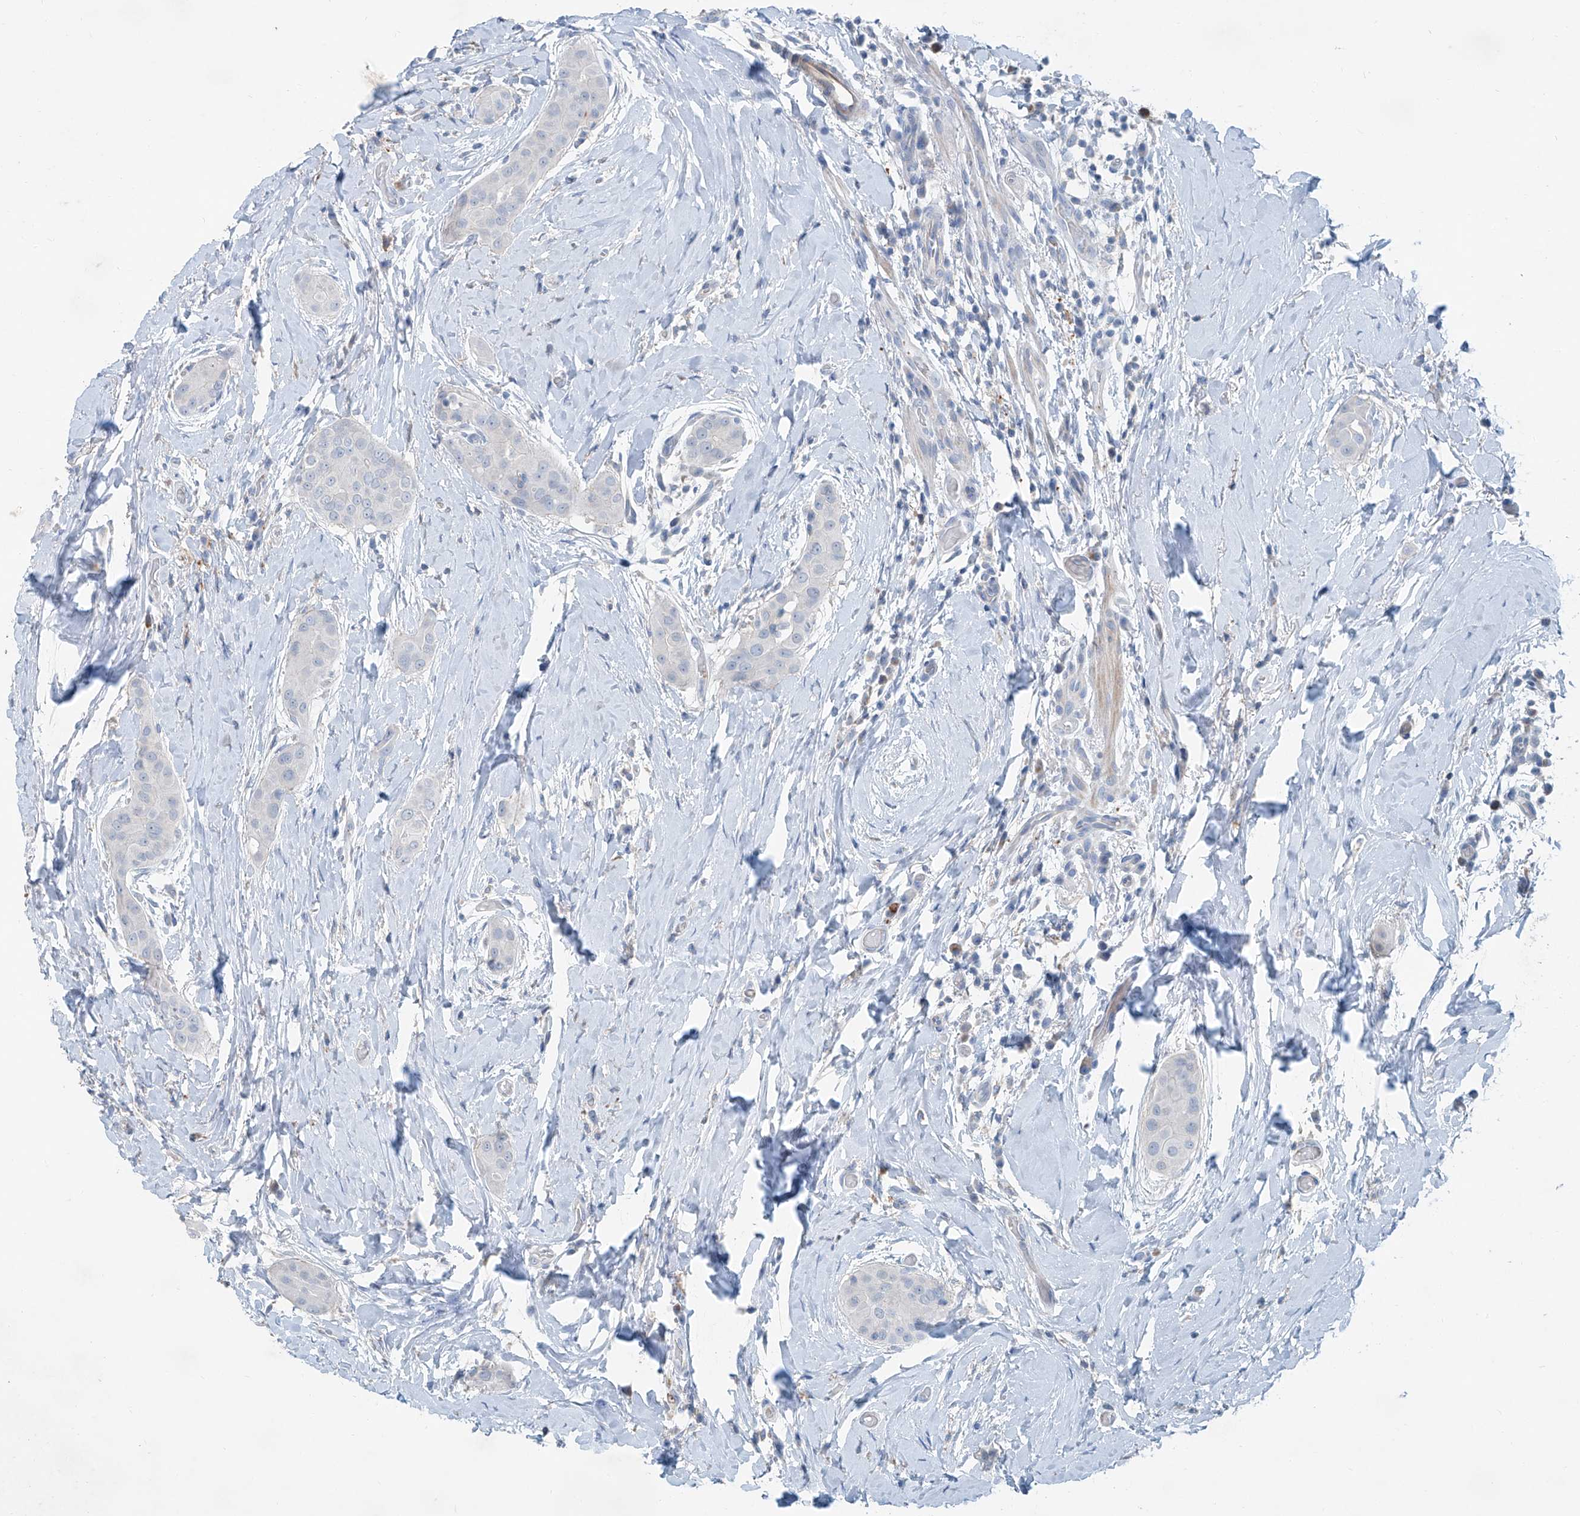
{"staining": {"intensity": "negative", "quantity": "none", "location": "none"}, "tissue": "thyroid cancer", "cell_type": "Tumor cells", "image_type": "cancer", "snomed": [{"axis": "morphology", "description": "Papillary adenocarcinoma, NOS"}, {"axis": "topography", "description": "Thyroid gland"}], "caption": "Tumor cells are negative for protein expression in human thyroid cancer (papillary adenocarcinoma).", "gene": "ANKRD34A", "patient": {"sex": "male", "age": 33}}